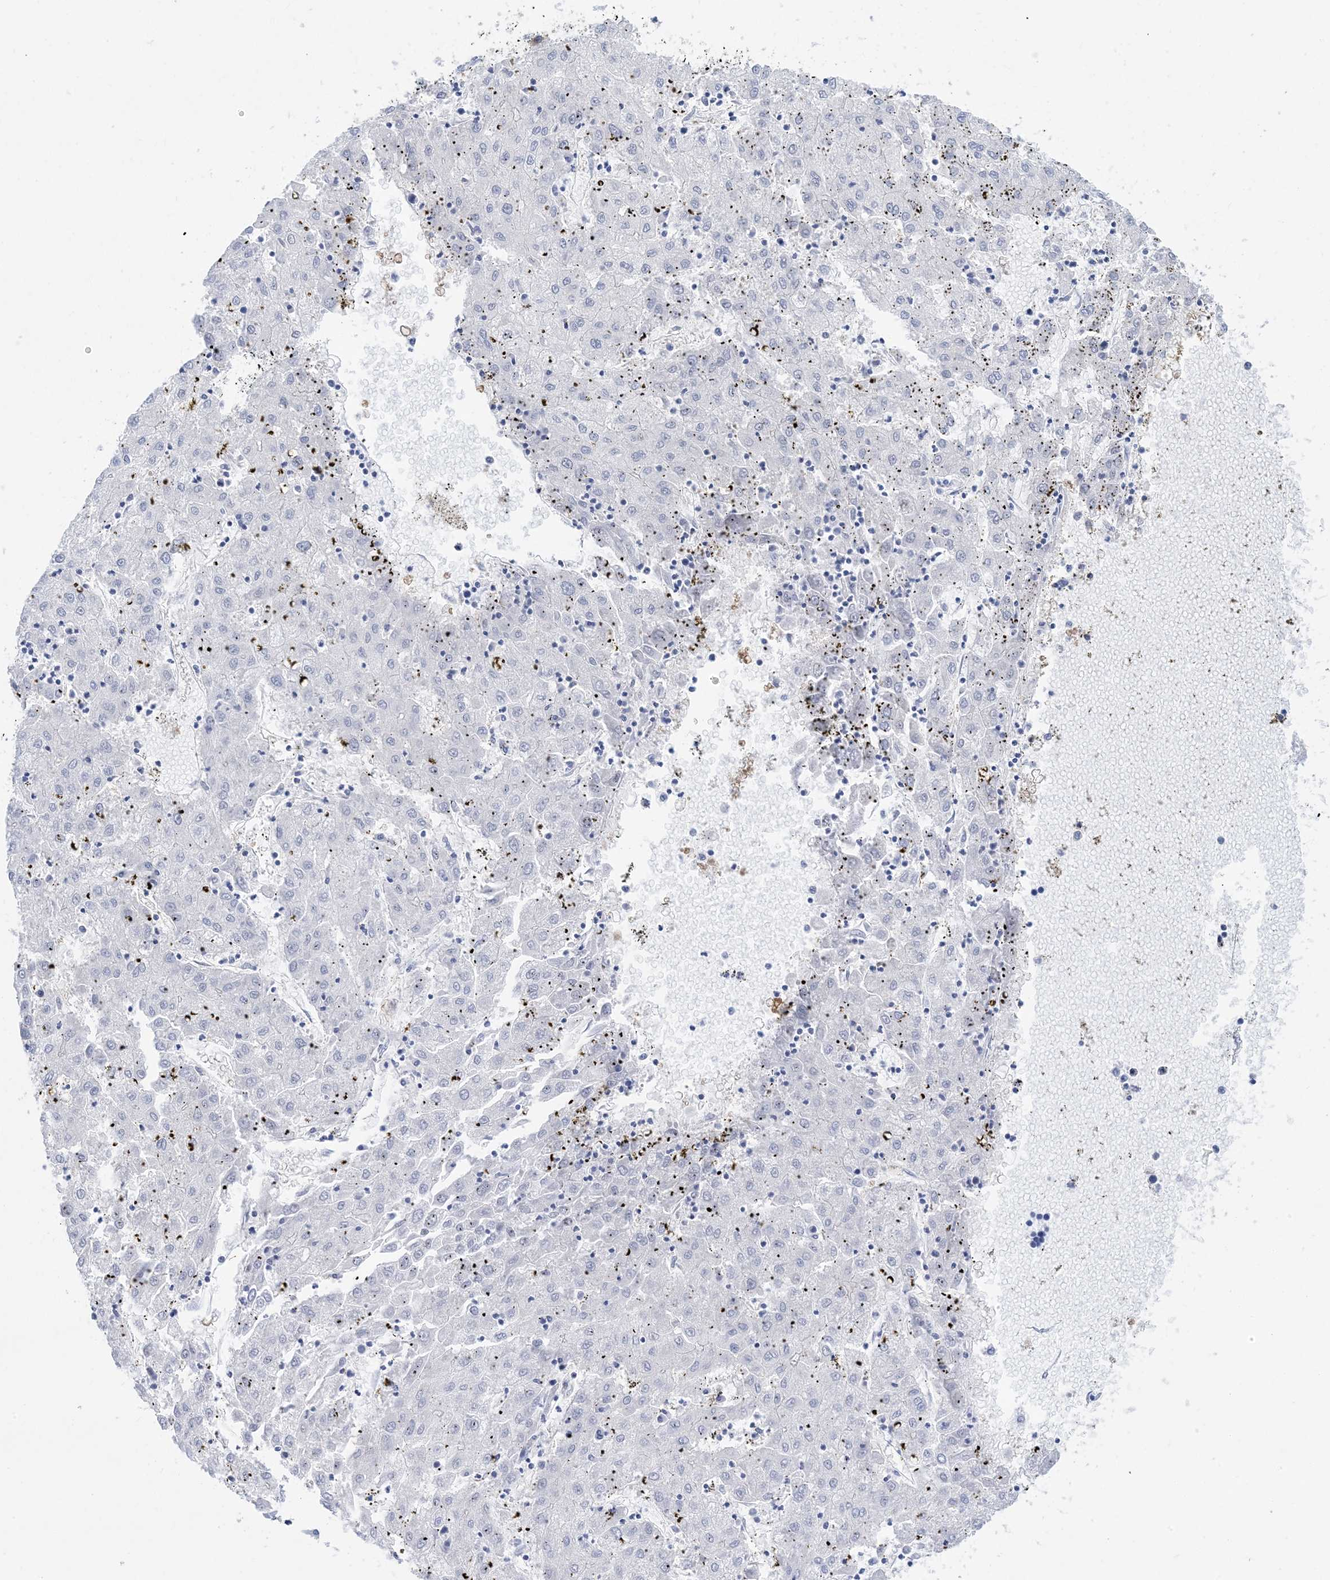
{"staining": {"intensity": "negative", "quantity": "none", "location": "none"}, "tissue": "liver cancer", "cell_type": "Tumor cells", "image_type": "cancer", "snomed": [{"axis": "morphology", "description": "Carcinoma, Hepatocellular, NOS"}, {"axis": "topography", "description": "Liver"}], "caption": "A photomicrograph of liver hepatocellular carcinoma stained for a protein exhibits no brown staining in tumor cells. (Immunohistochemistry (ihc), brightfield microscopy, high magnification).", "gene": "SH3YL1", "patient": {"sex": "male", "age": 72}}